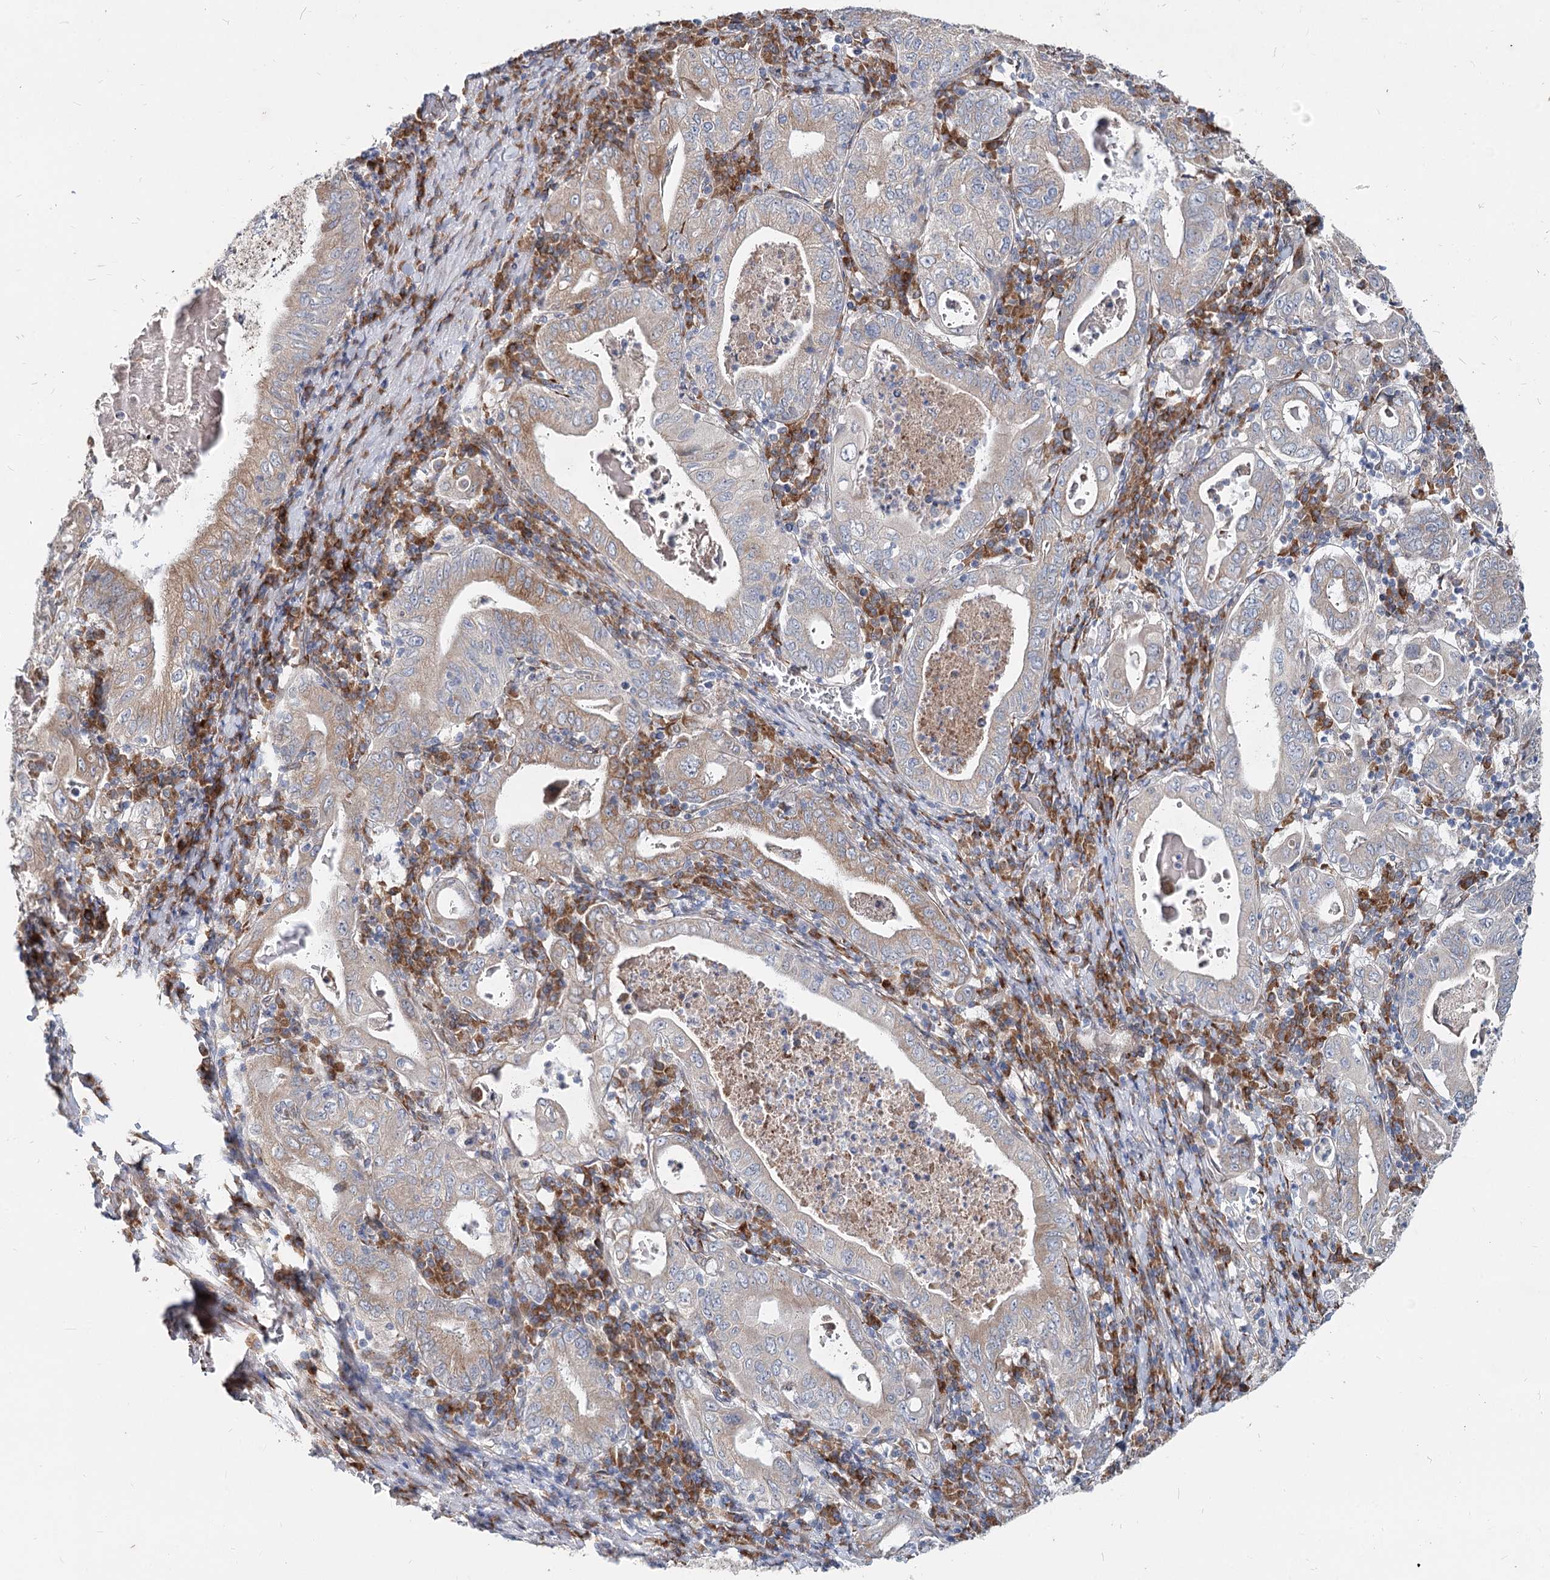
{"staining": {"intensity": "weak", "quantity": "<25%", "location": "cytoplasmic/membranous"}, "tissue": "stomach cancer", "cell_type": "Tumor cells", "image_type": "cancer", "snomed": [{"axis": "morphology", "description": "Normal tissue, NOS"}, {"axis": "morphology", "description": "Adenocarcinoma, NOS"}, {"axis": "topography", "description": "Esophagus"}, {"axis": "topography", "description": "Stomach, upper"}, {"axis": "topography", "description": "Peripheral nerve tissue"}], "caption": "Human stomach adenocarcinoma stained for a protein using IHC exhibits no staining in tumor cells.", "gene": "SPART", "patient": {"sex": "male", "age": 62}}